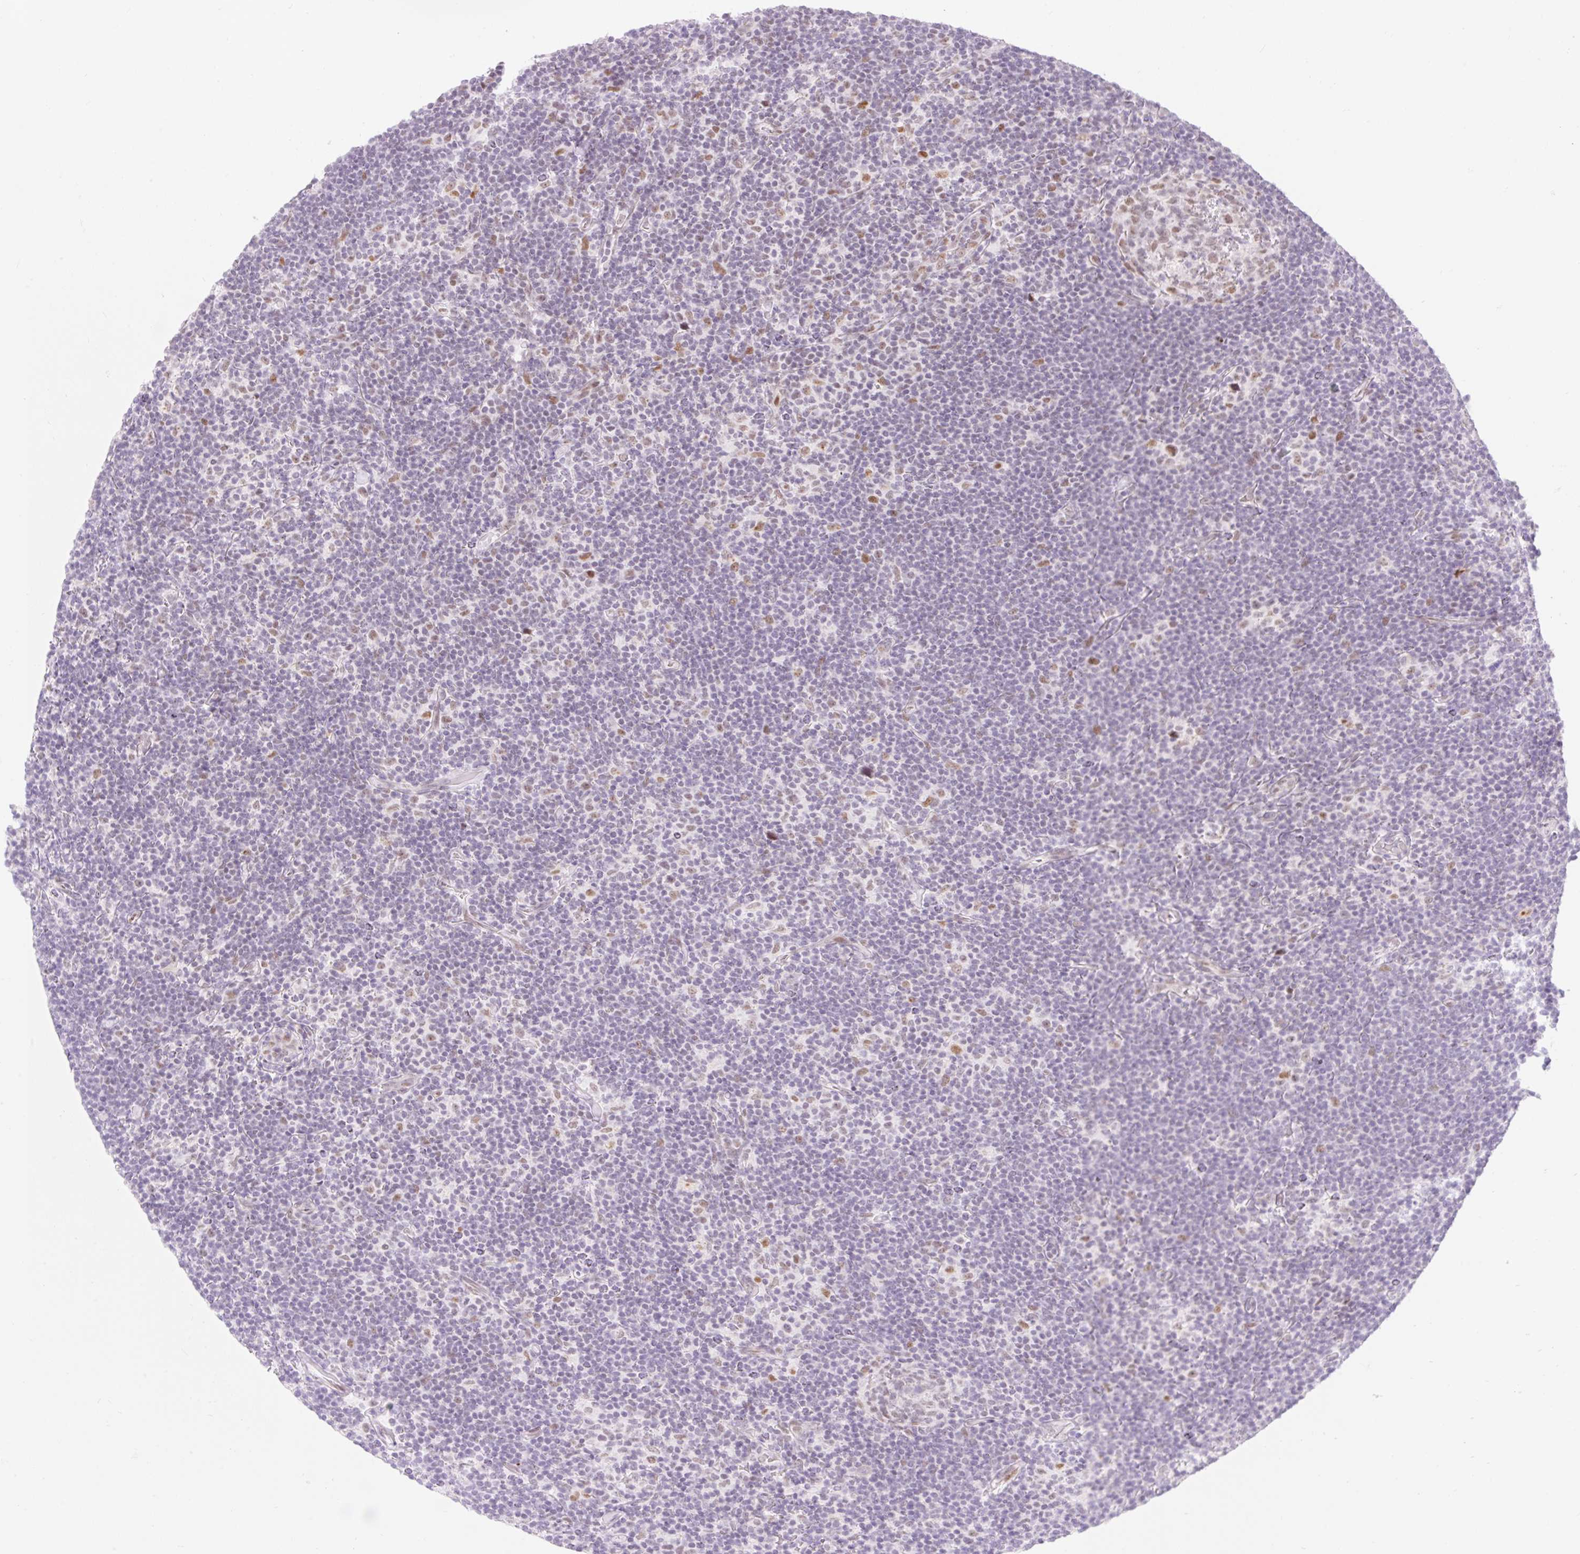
{"staining": {"intensity": "moderate", "quantity": "25%-75%", "location": "nuclear"}, "tissue": "lymphoma", "cell_type": "Tumor cells", "image_type": "cancer", "snomed": [{"axis": "morphology", "description": "Hodgkin's disease, NOS"}, {"axis": "topography", "description": "Lymph node"}], "caption": "IHC photomicrograph of Hodgkin's disease stained for a protein (brown), which exhibits medium levels of moderate nuclear staining in approximately 25%-75% of tumor cells.", "gene": "H2BW1", "patient": {"sex": "female", "age": 57}}